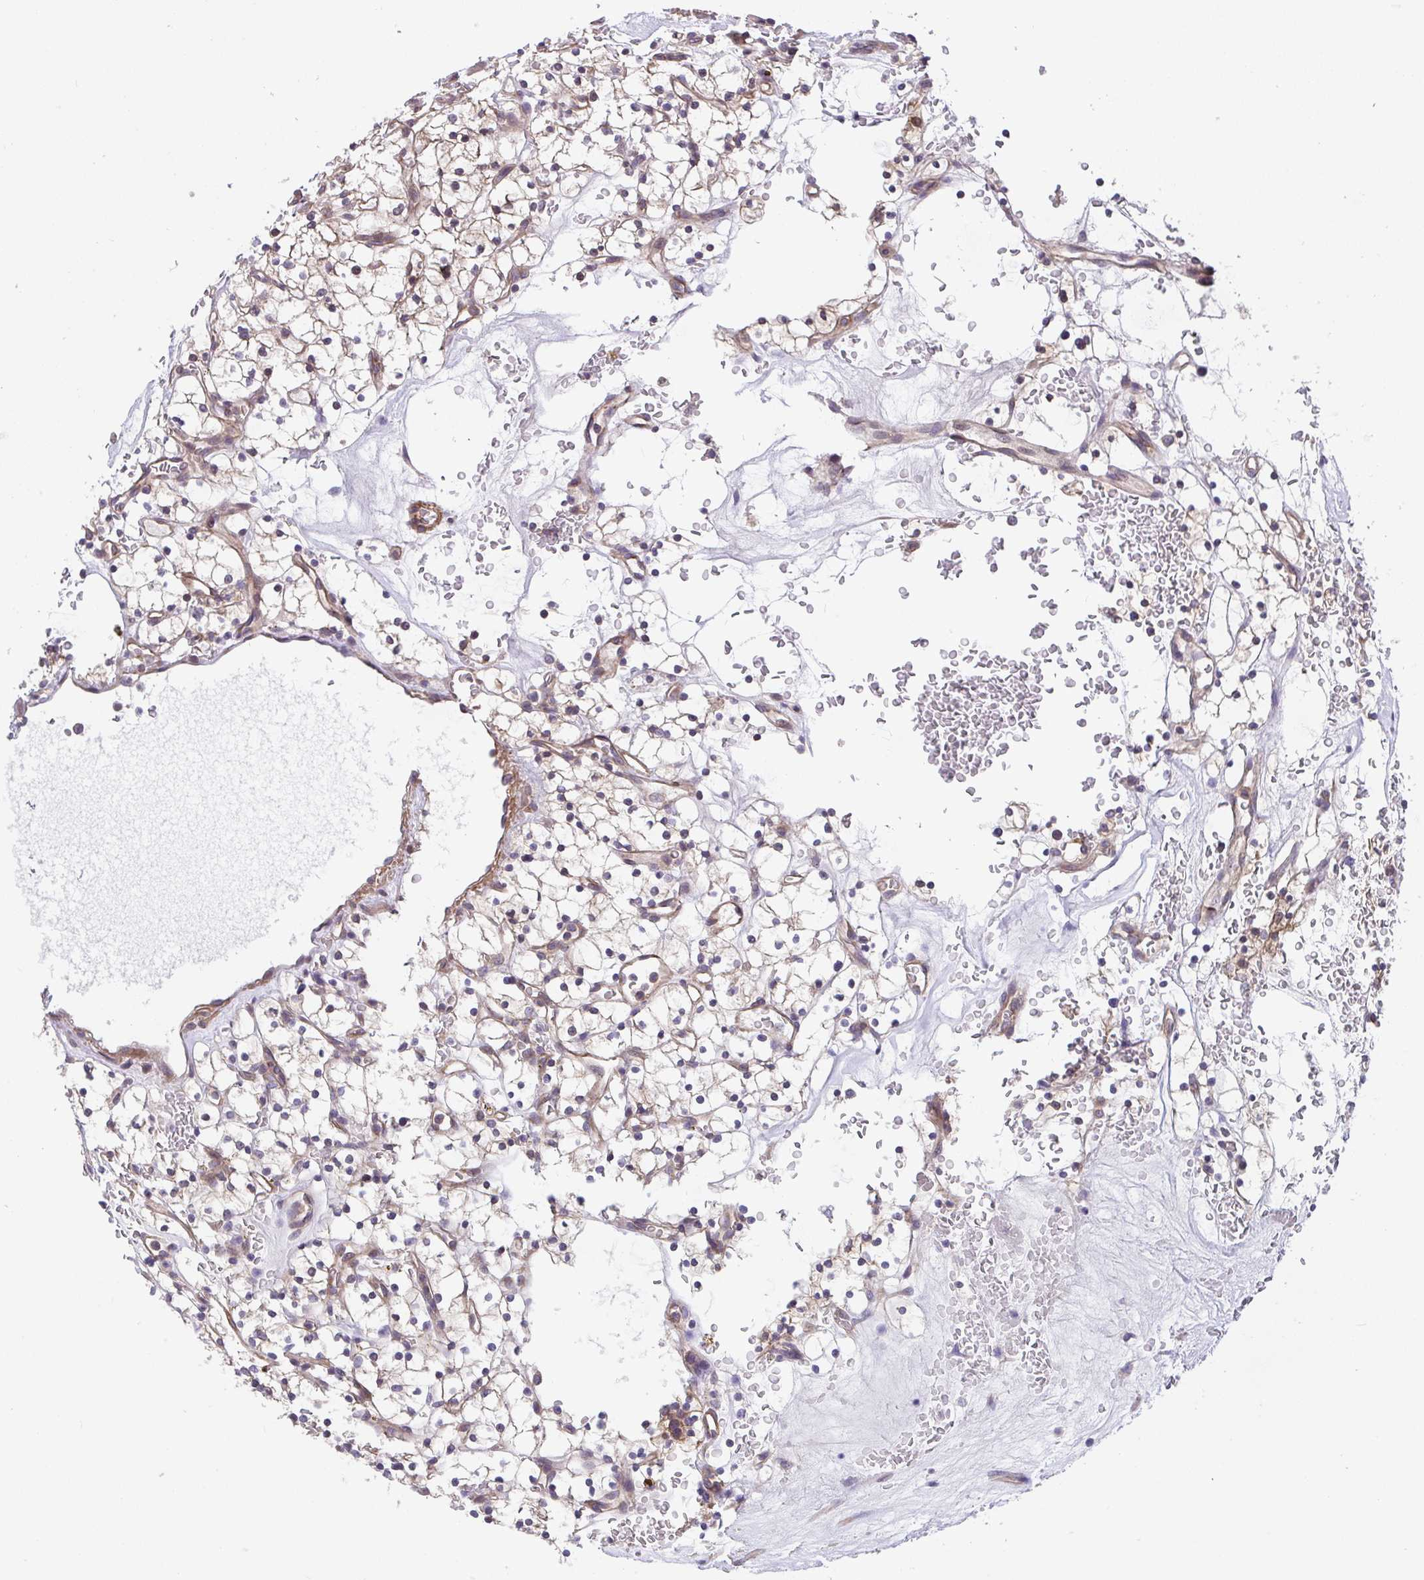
{"staining": {"intensity": "moderate", "quantity": "<25%", "location": "cytoplasmic/membranous"}, "tissue": "renal cancer", "cell_type": "Tumor cells", "image_type": "cancer", "snomed": [{"axis": "morphology", "description": "Adenocarcinoma, NOS"}, {"axis": "topography", "description": "Kidney"}], "caption": "Immunohistochemical staining of human renal cancer demonstrates low levels of moderate cytoplasmic/membranous protein staining in about <25% of tumor cells.", "gene": "ZNF696", "patient": {"sex": "female", "age": 64}}